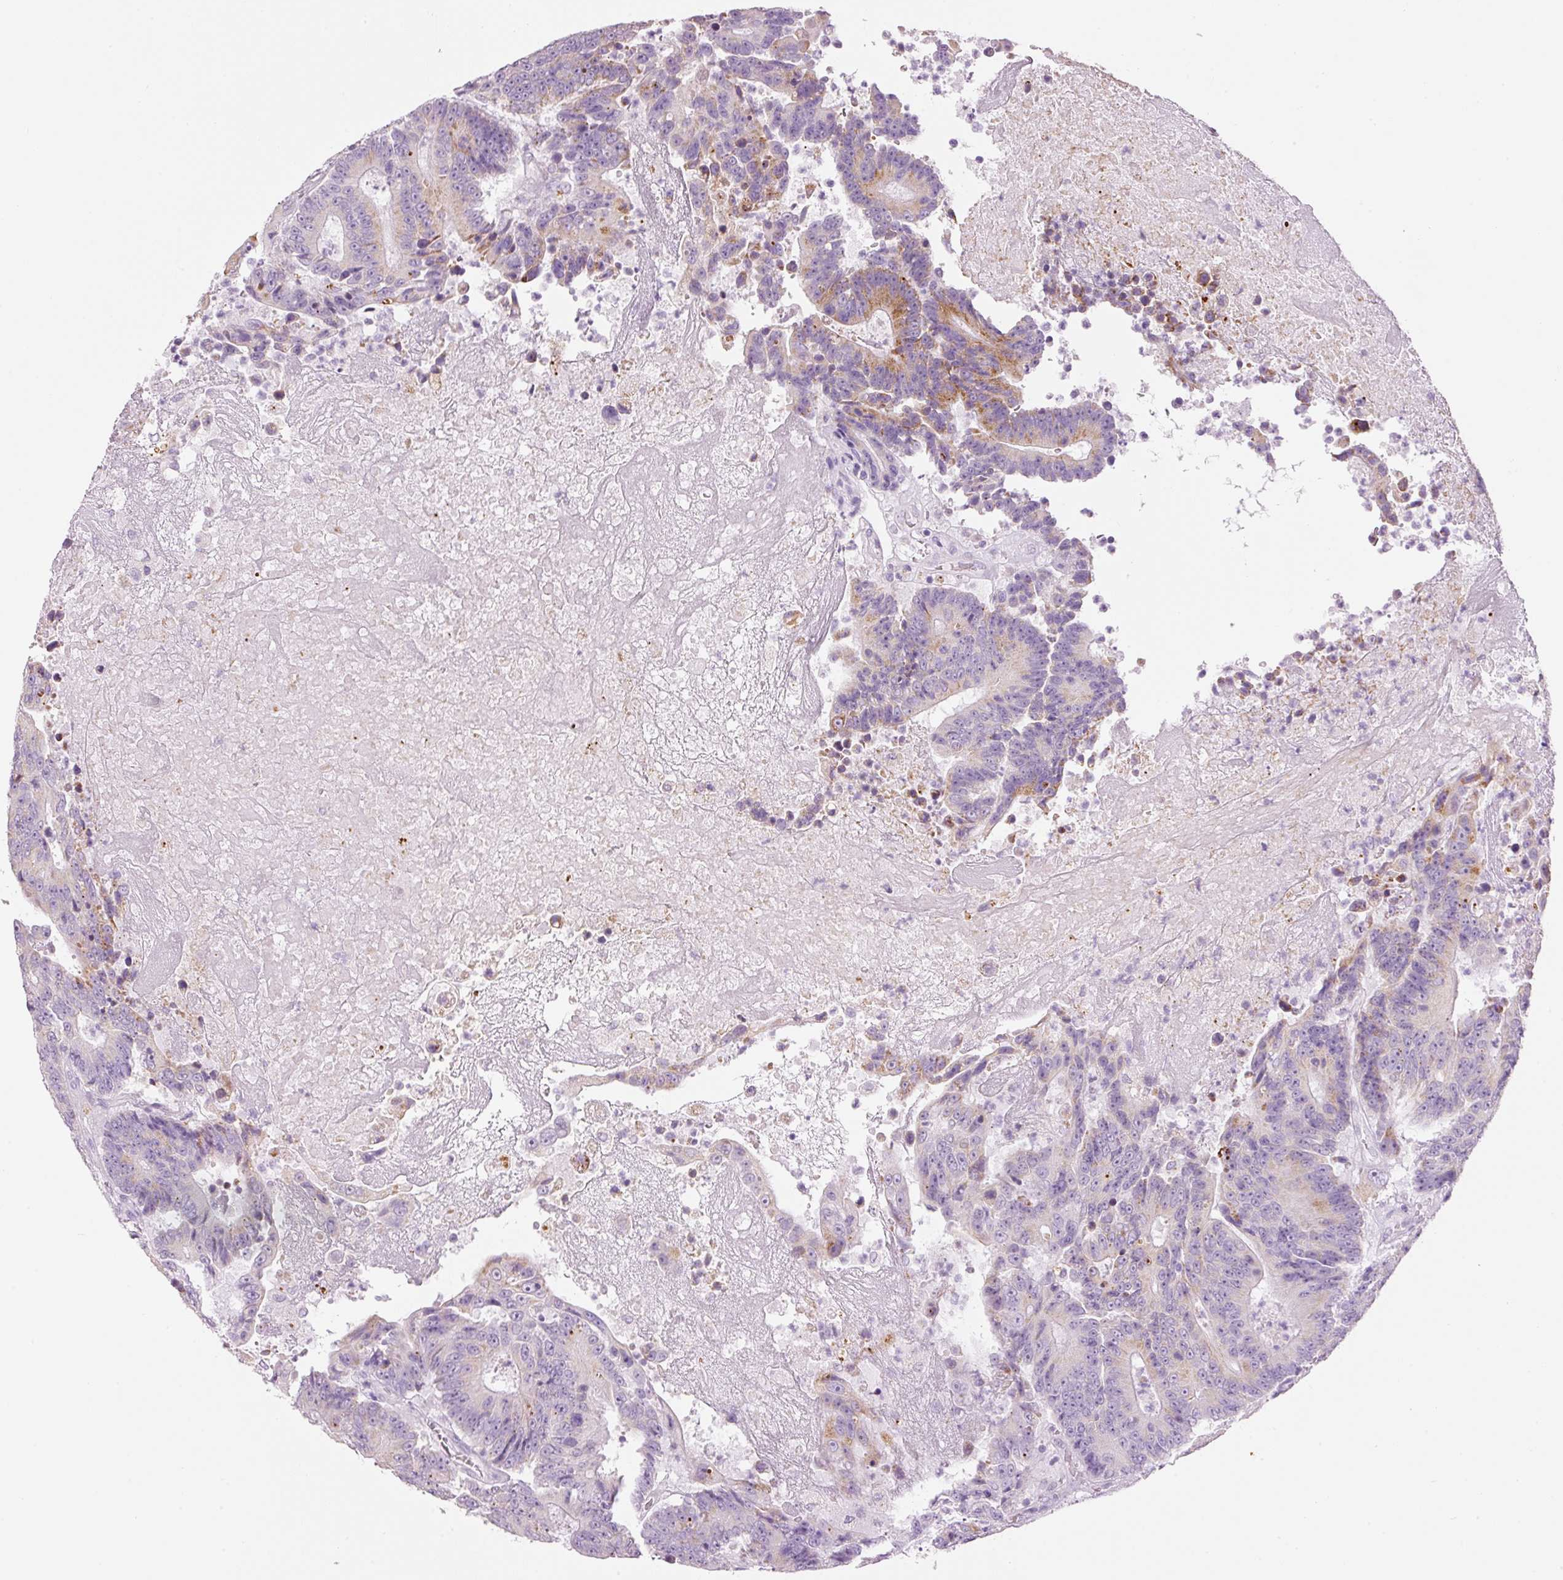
{"staining": {"intensity": "moderate", "quantity": "<25%", "location": "cytoplasmic/membranous"}, "tissue": "colorectal cancer", "cell_type": "Tumor cells", "image_type": "cancer", "snomed": [{"axis": "morphology", "description": "Adenocarcinoma, NOS"}, {"axis": "topography", "description": "Colon"}], "caption": "Colorectal adenocarcinoma stained for a protein (brown) exhibits moderate cytoplasmic/membranous positive positivity in about <25% of tumor cells.", "gene": "CARD16", "patient": {"sex": "male", "age": 83}}